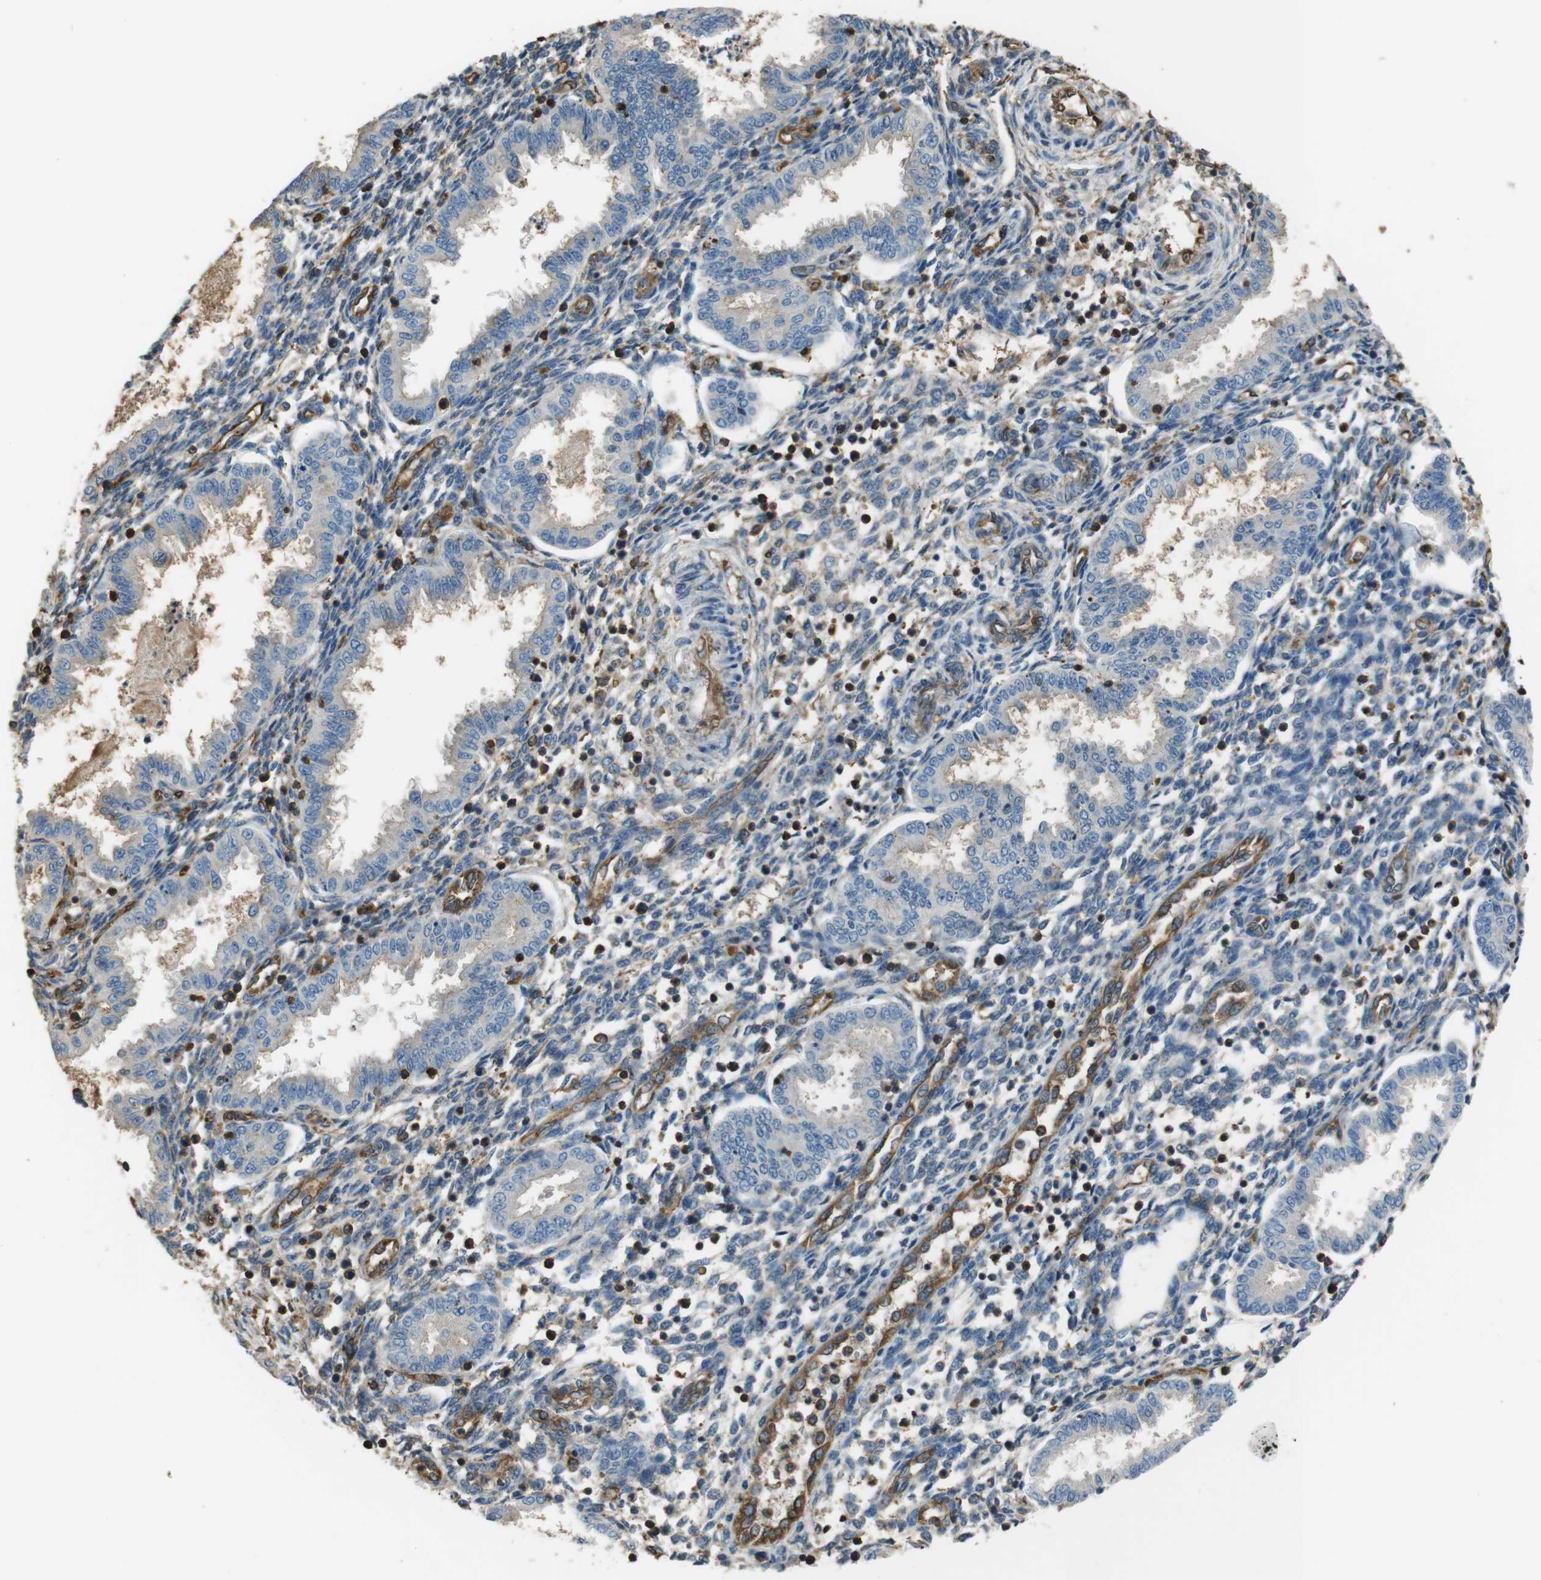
{"staining": {"intensity": "weak", "quantity": "25%-75%", "location": "cytoplasmic/membranous"}, "tissue": "endometrium", "cell_type": "Cells in endometrial stroma", "image_type": "normal", "snomed": [{"axis": "morphology", "description": "Normal tissue, NOS"}, {"axis": "topography", "description": "Endometrium"}], "caption": "This is a photomicrograph of immunohistochemistry staining of benign endometrium, which shows weak staining in the cytoplasmic/membranous of cells in endometrial stroma.", "gene": "FCAR", "patient": {"sex": "female", "age": 33}}